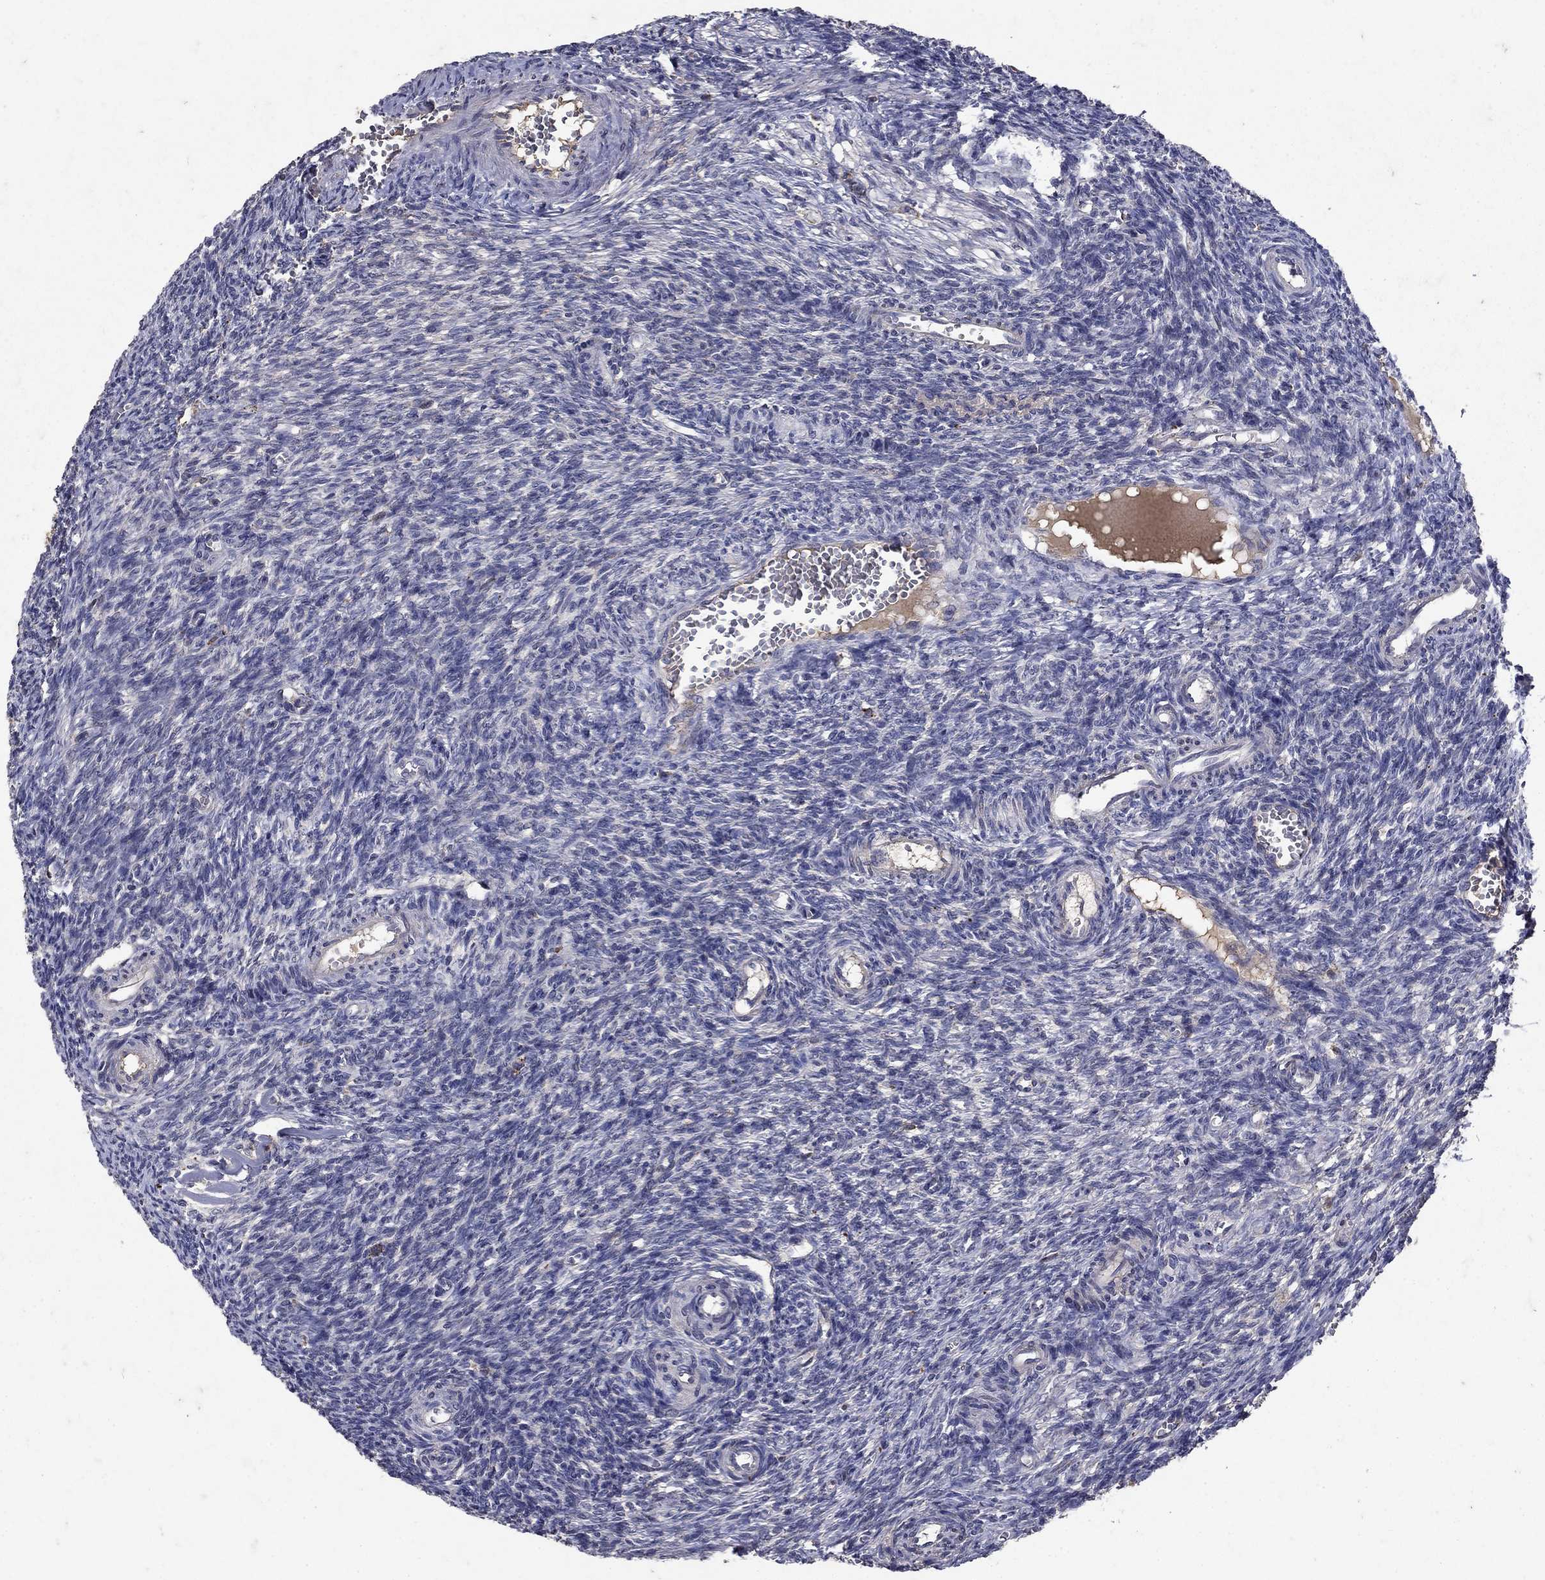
{"staining": {"intensity": "negative", "quantity": "none", "location": "none"}, "tissue": "ovary", "cell_type": "Ovarian stroma cells", "image_type": "normal", "snomed": [{"axis": "morphology", "description": "Normal tissue, NOS"}, {"axis": "topography", "description": "Ovary"}], "caption": "Immunohistochemistry photomicrograph of benign human ovary stained for a protein (brown), which exhibits no staining in ovarian stroma cells.", "gene": "NPC2", "patient": {"sex": "female", "age": 27}}